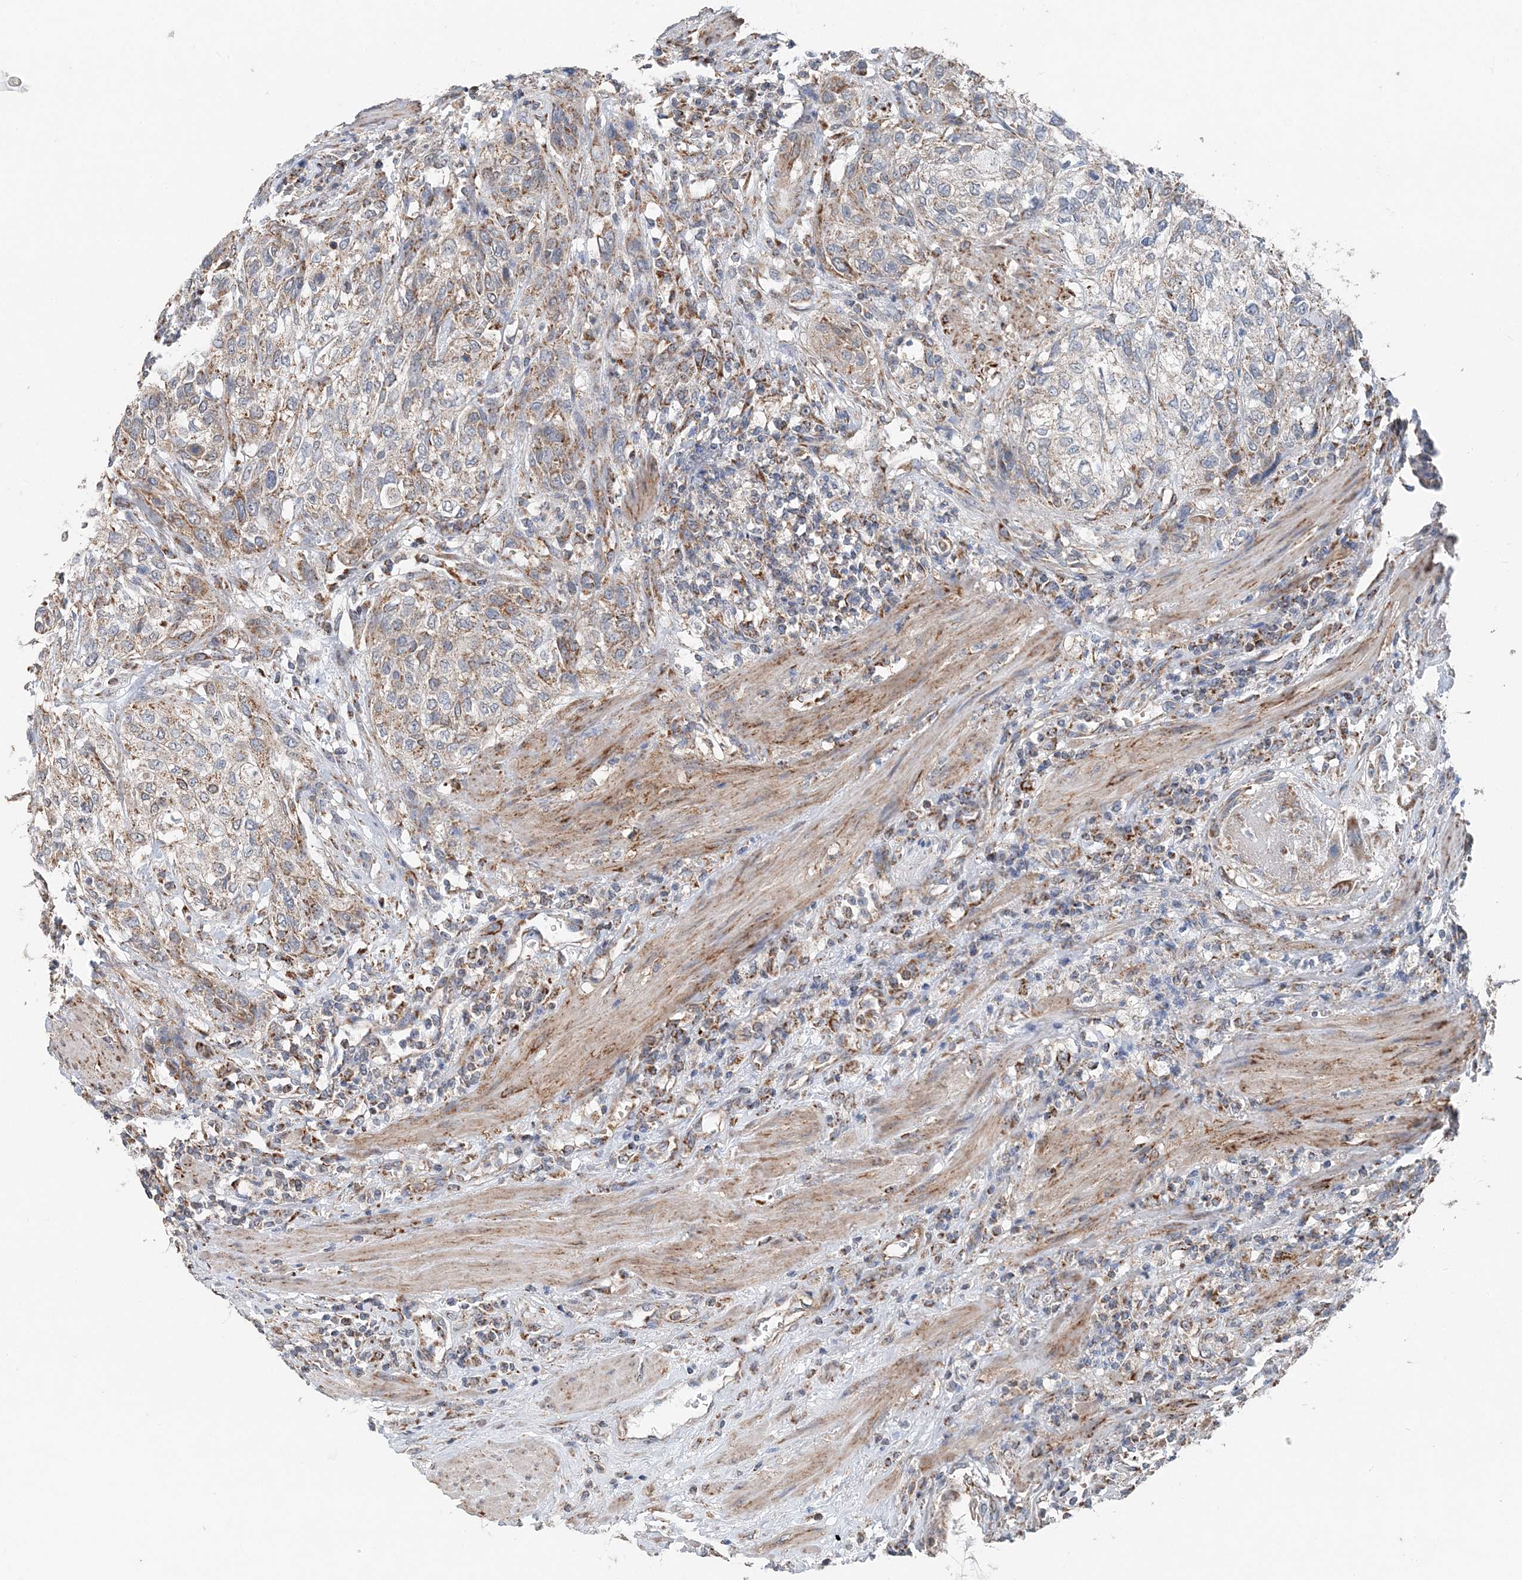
{"staining": {"intensity": "weak", "quantity": ">75%", "location": "cytoplasmic/membranous"}, "tissue": "urothelial cancer", "cell_type": "Tumor cells", "image_type": "cancer", "snomed": [{"axis": "morphology", "description": "Urothelial carcinoma, High grade"}, {"axis": "topography", "description": "Urinary bladder"}], "caption": "Protein expression analysis of urothelial cancer shows weak cytoplasmic/membranous positivity in approximately >75% of tumor cells. The staining was performed using DAB (3,3'-diaminobenzidine), with brown indicating positive protein expression. Nuclei are stained blue with hematoxylin.", "gene": "SPRY2", "patient": {"sex": "male", "age": 35}}